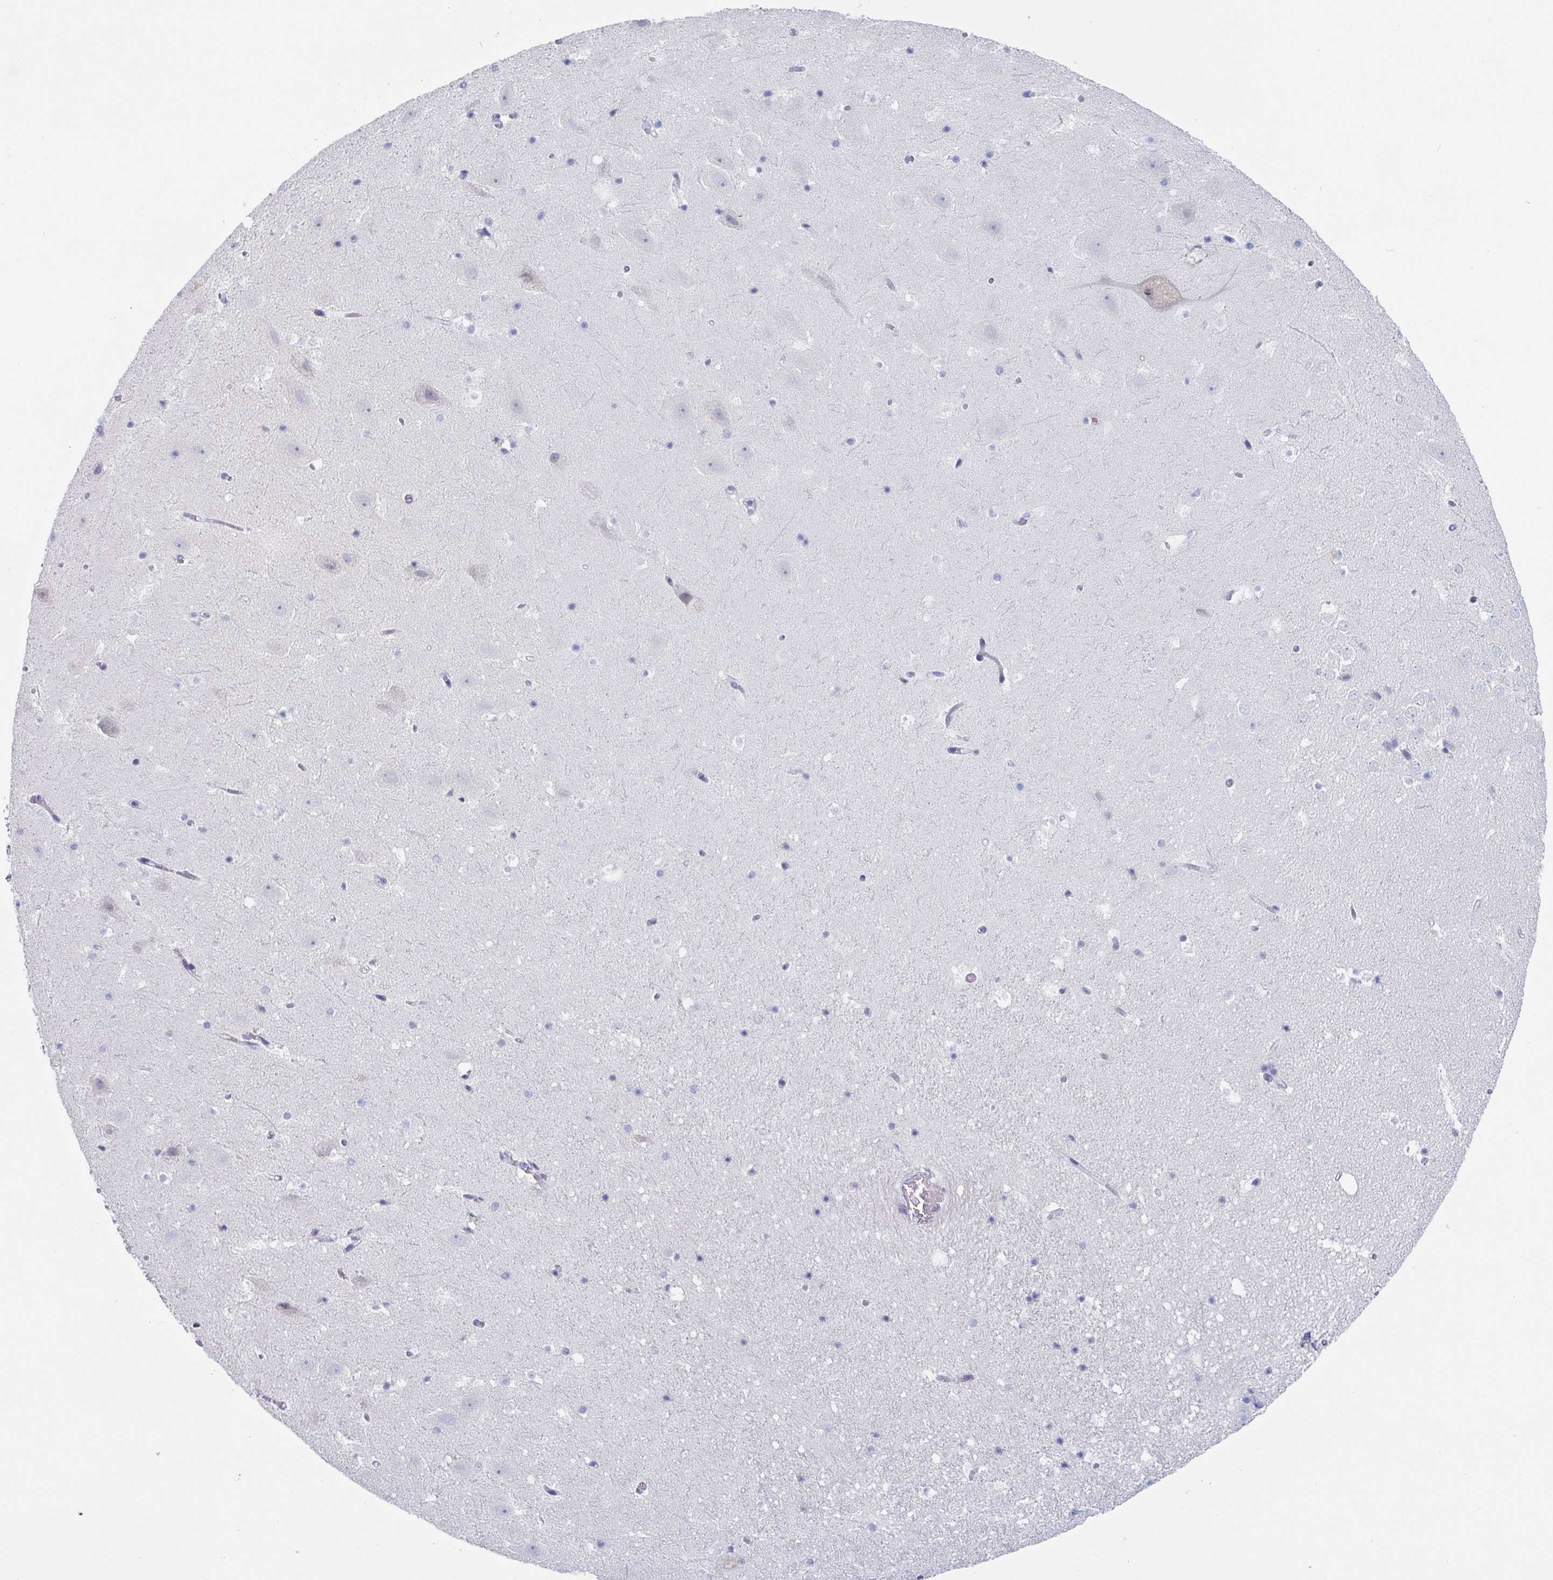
{"staining": {"intensity": "negative", "quantity": "none", "location": "none"}, "tissue": "hippocampus", "cell_type": "Glial cells", "image_type": "normal", "snomed": [{"axis": "morphology", "description": "Normal tissue, NOS"}, {"axis": "topography", "description": "Hippocampus"}], "caption": "Immunohistochemistry (IHC) of normal hippocampus shows no positivity in glial cells.", "gene": "NT5C3B", "patient": {"sex": "female", "age": 42}}